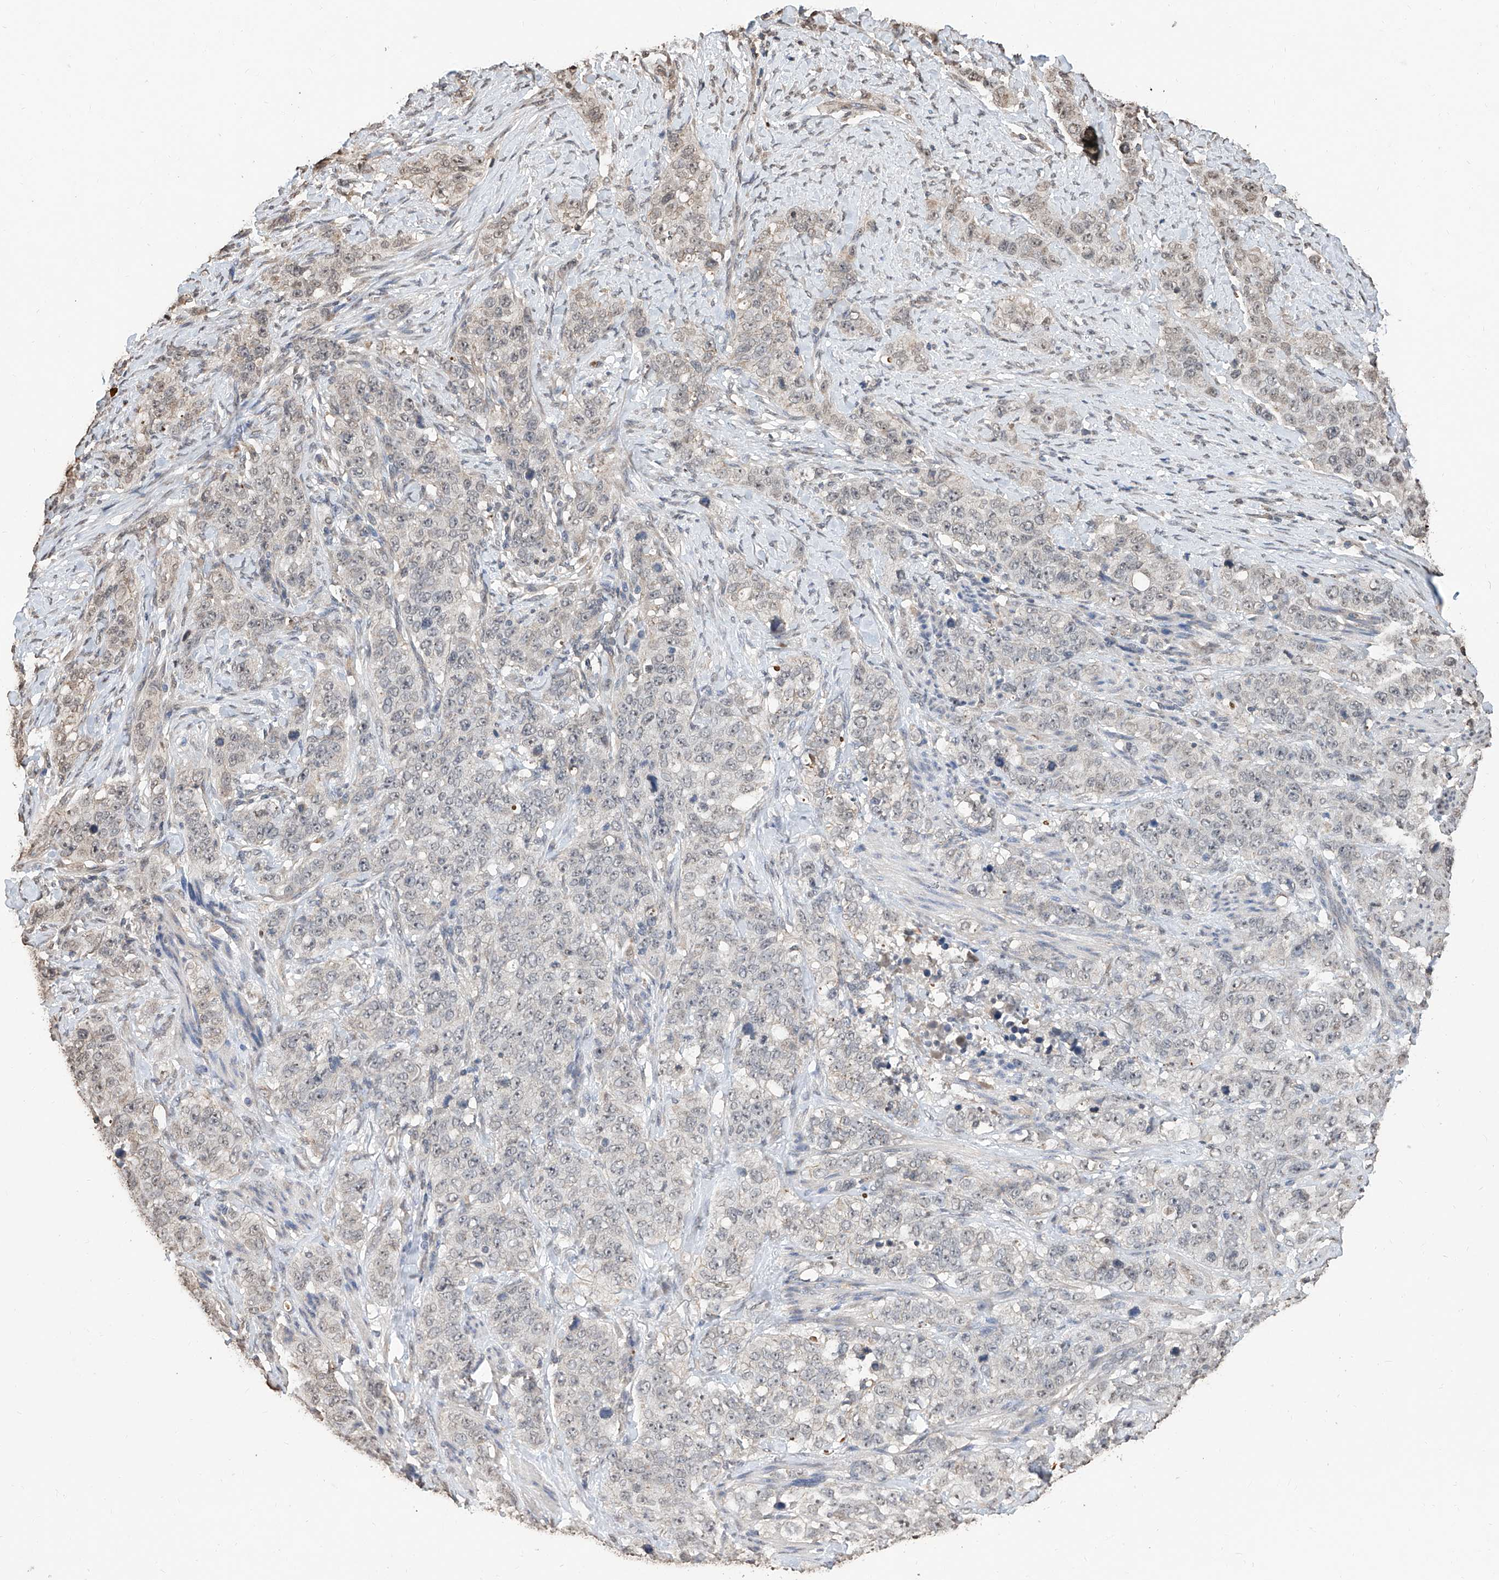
{"staining": {"intensity": "negative", "quantity": "none", "location": "none"}, "tissue": "stomach cancer", "cell_type": "Tumor cells", "image_type": "cancer", "snomed": [{"axis": "morphology", "description": "Adenocarcinoma, NOS"}, {"axis": "topography", "description": "Stomach"}], "caption": "An immunohistochemistry image of stomach cancer is shown. There is no staining in tumor cells of stomach cancer.", "gene": "RP9", "patient": {"sex": "male", "age": 48}}